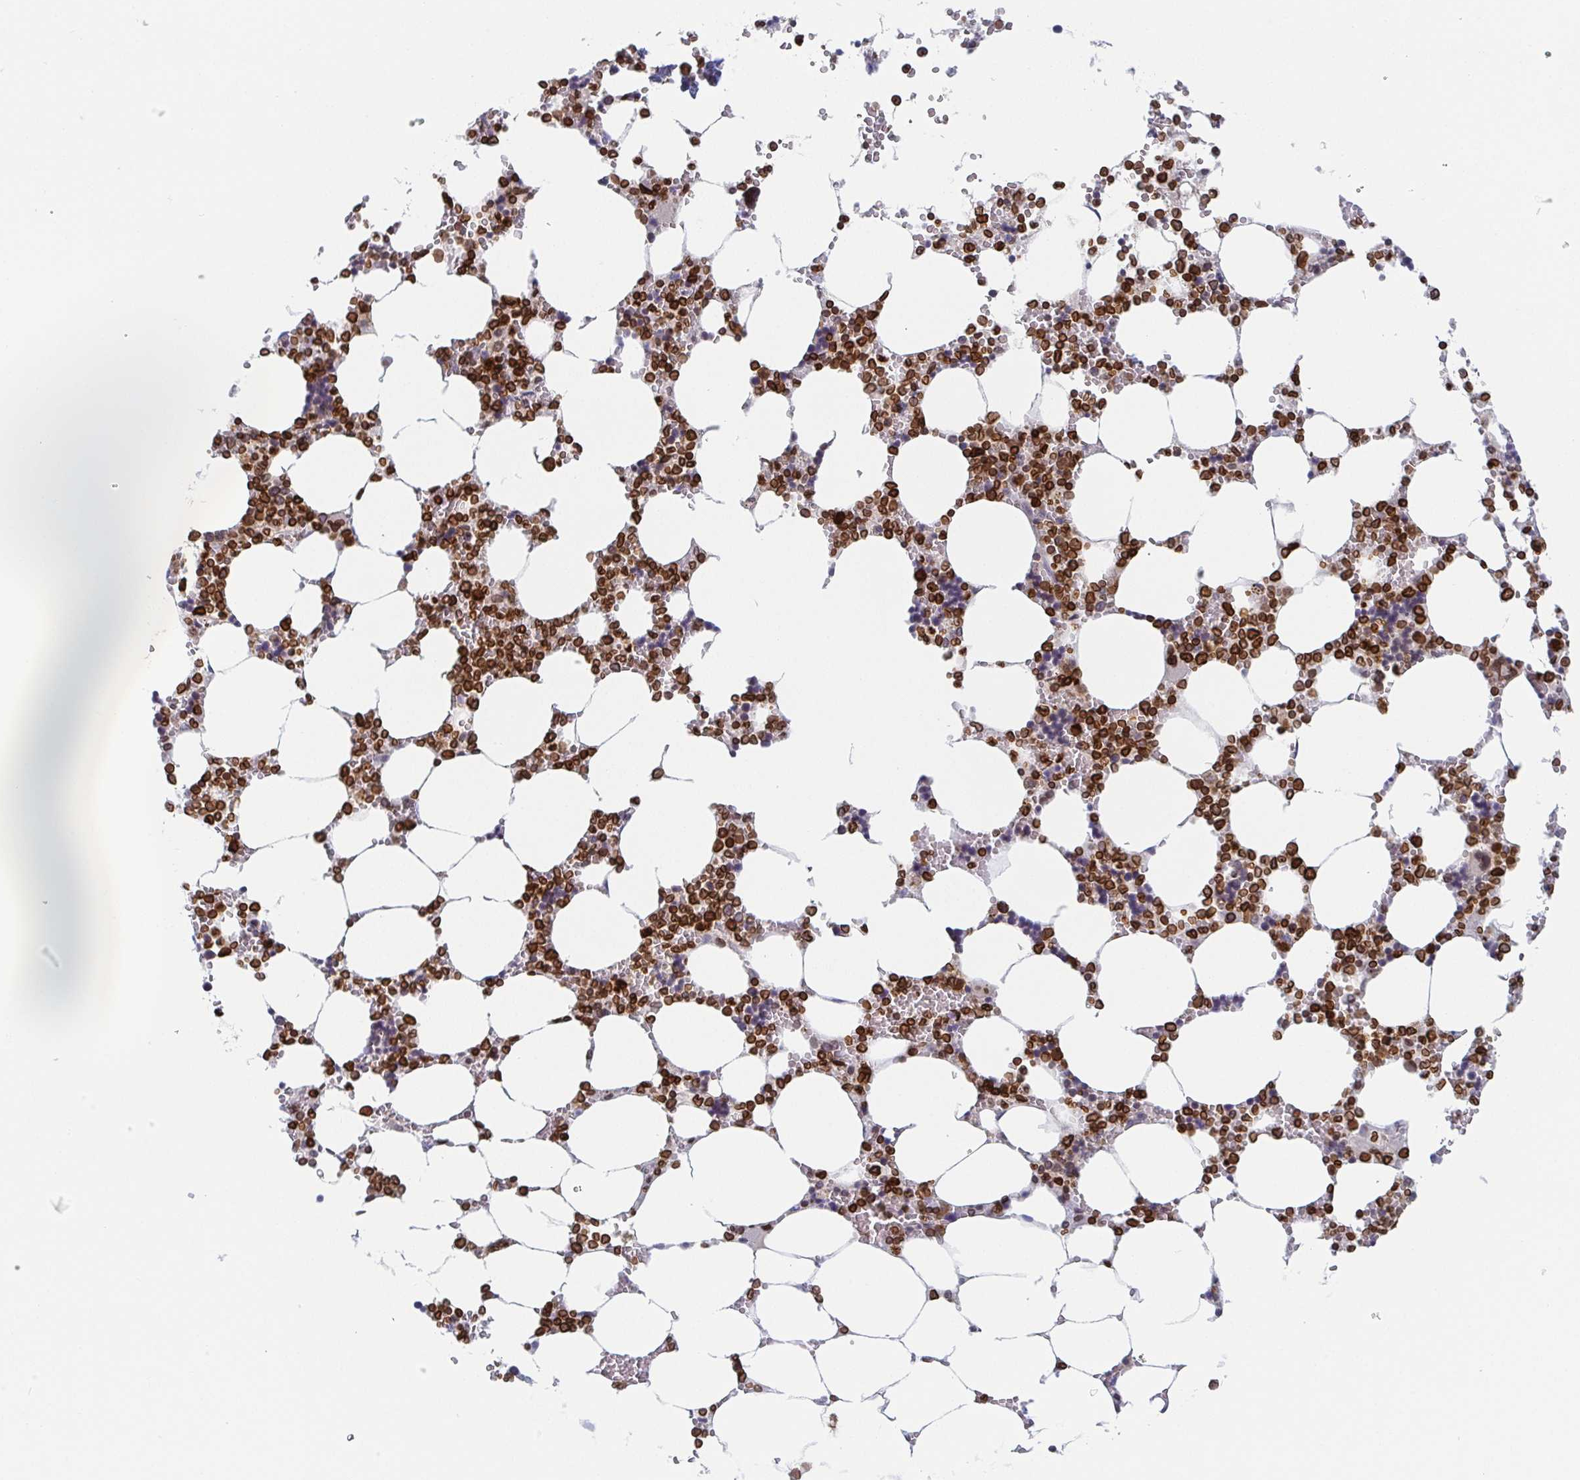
{"staining": {"intensity": "strong", "quantity": ">75%", "location": "cytoplasmic/membranous,nuclear"}, "tissue": "bone marrow", "cell_type": "Hematopoietic cells", "image_type": "normal", "snomed": [{"axis": "morphology", "description": "Normal tissue, NOS"}, {"axis": "topography", "description": "Bone marrow"}], "caption": "An immunohistochemistry (IHC) photomicrograph of unremarkable tissue is shown. Protein staining in brown highlights strong cytoplasmic/membranous,nuclear positivity in bone marrow within hematopoietic cells. Nuclei are stained in blue.", "gene": "BTBD7", "patient": {"sex": "male", "age": 64}}